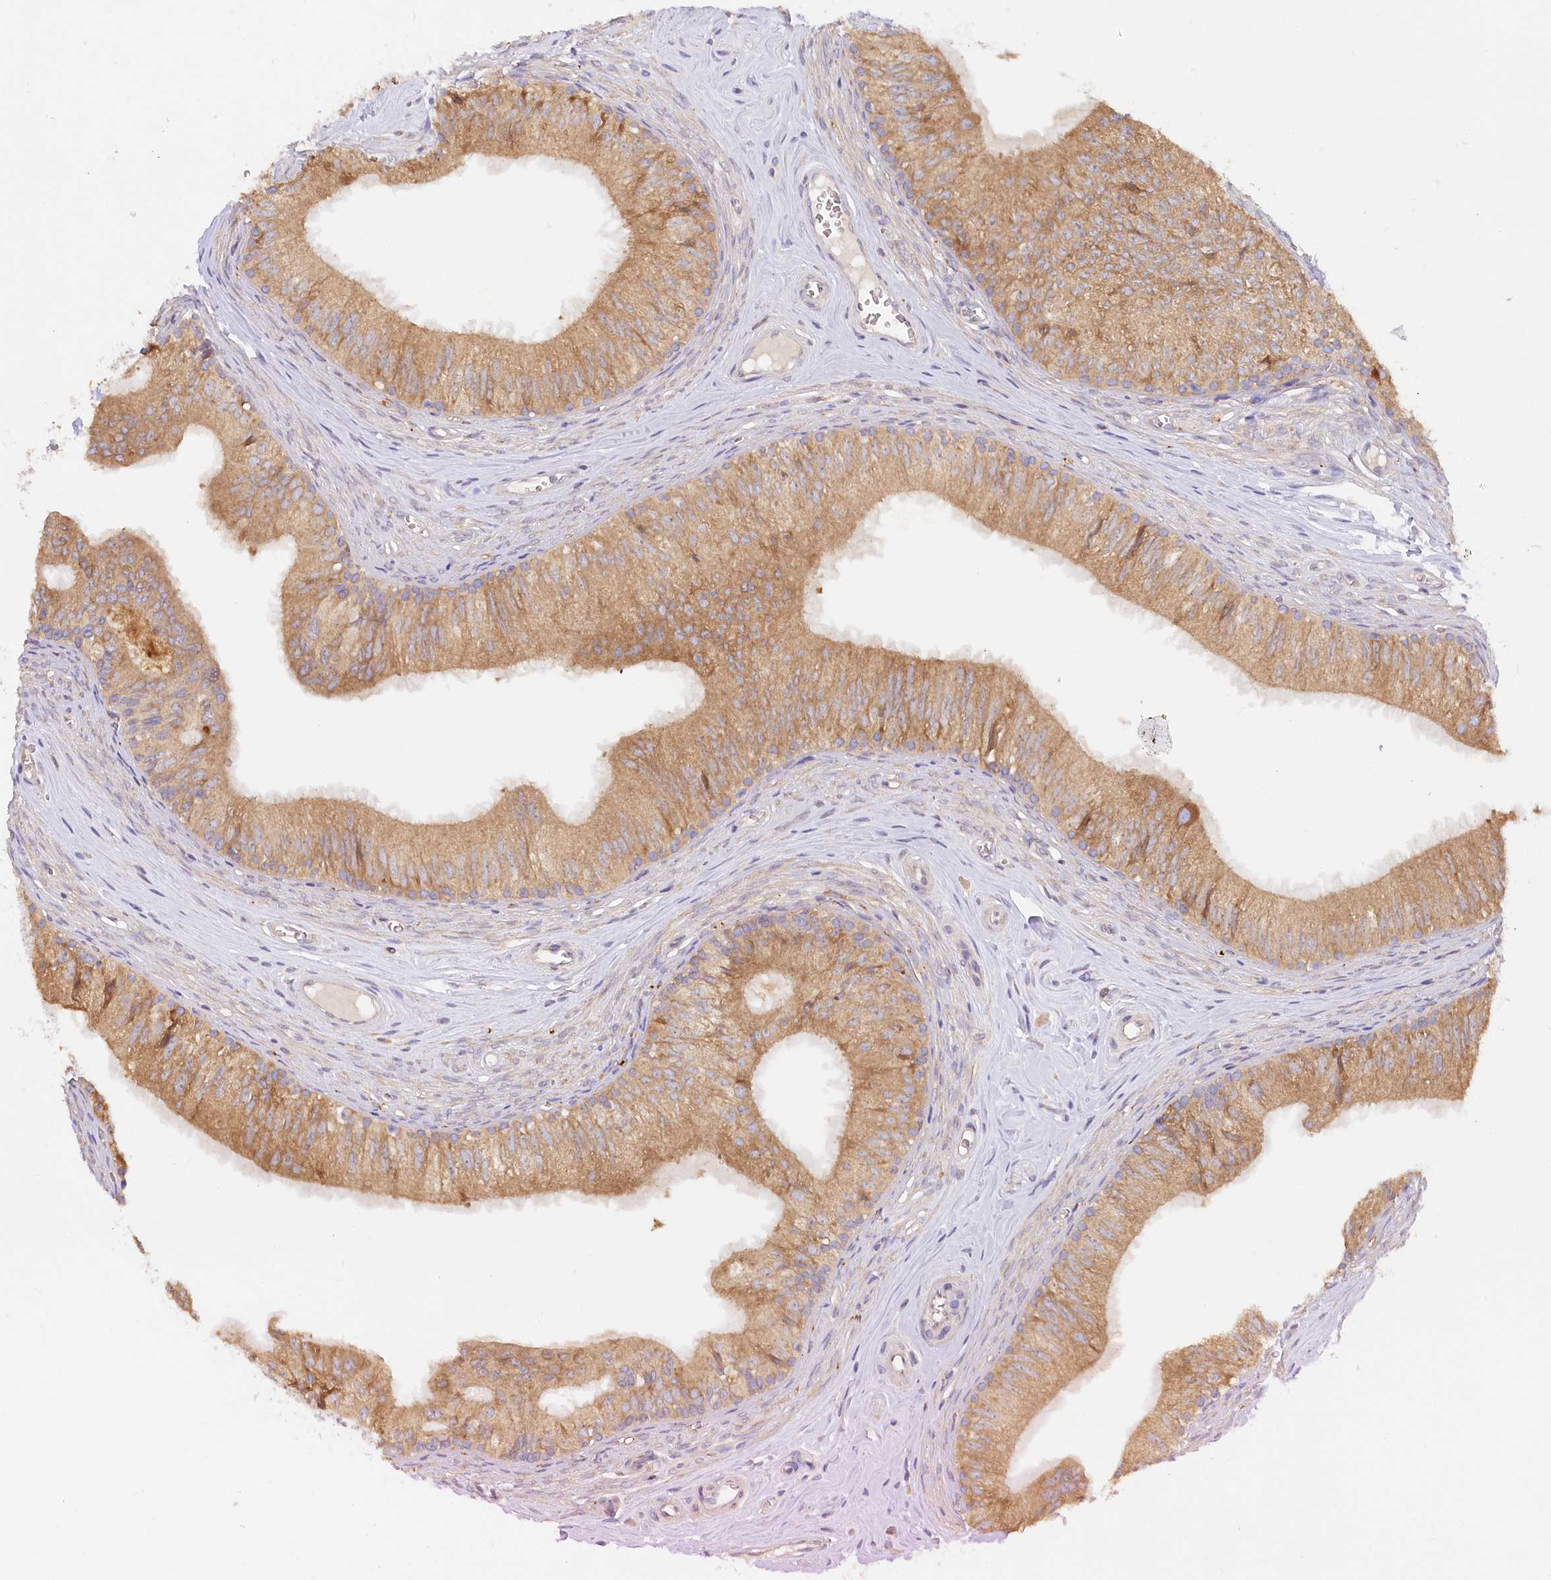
{"staining": {"intensity": "moderate", "quantity": ">75%", "location": "cytoplasmic/membranous"}, "tissue": "epididymis", "cell_type": "Glandular cells", "image_type": "normal", "snomed": [{"axis": "morphology", "description": "Normal tissue, NOS"}, {"axis": "topography", "description": "Epididymis"}], "caption": "This micrograph reveals IHC staining of unremarkable human epididymis, with medium moderate cytoplasmic/membranous expression in approximately >75% of glandular cells.", "gene": "PAIP2", "patient": {"sex": "male", "age": 46}}